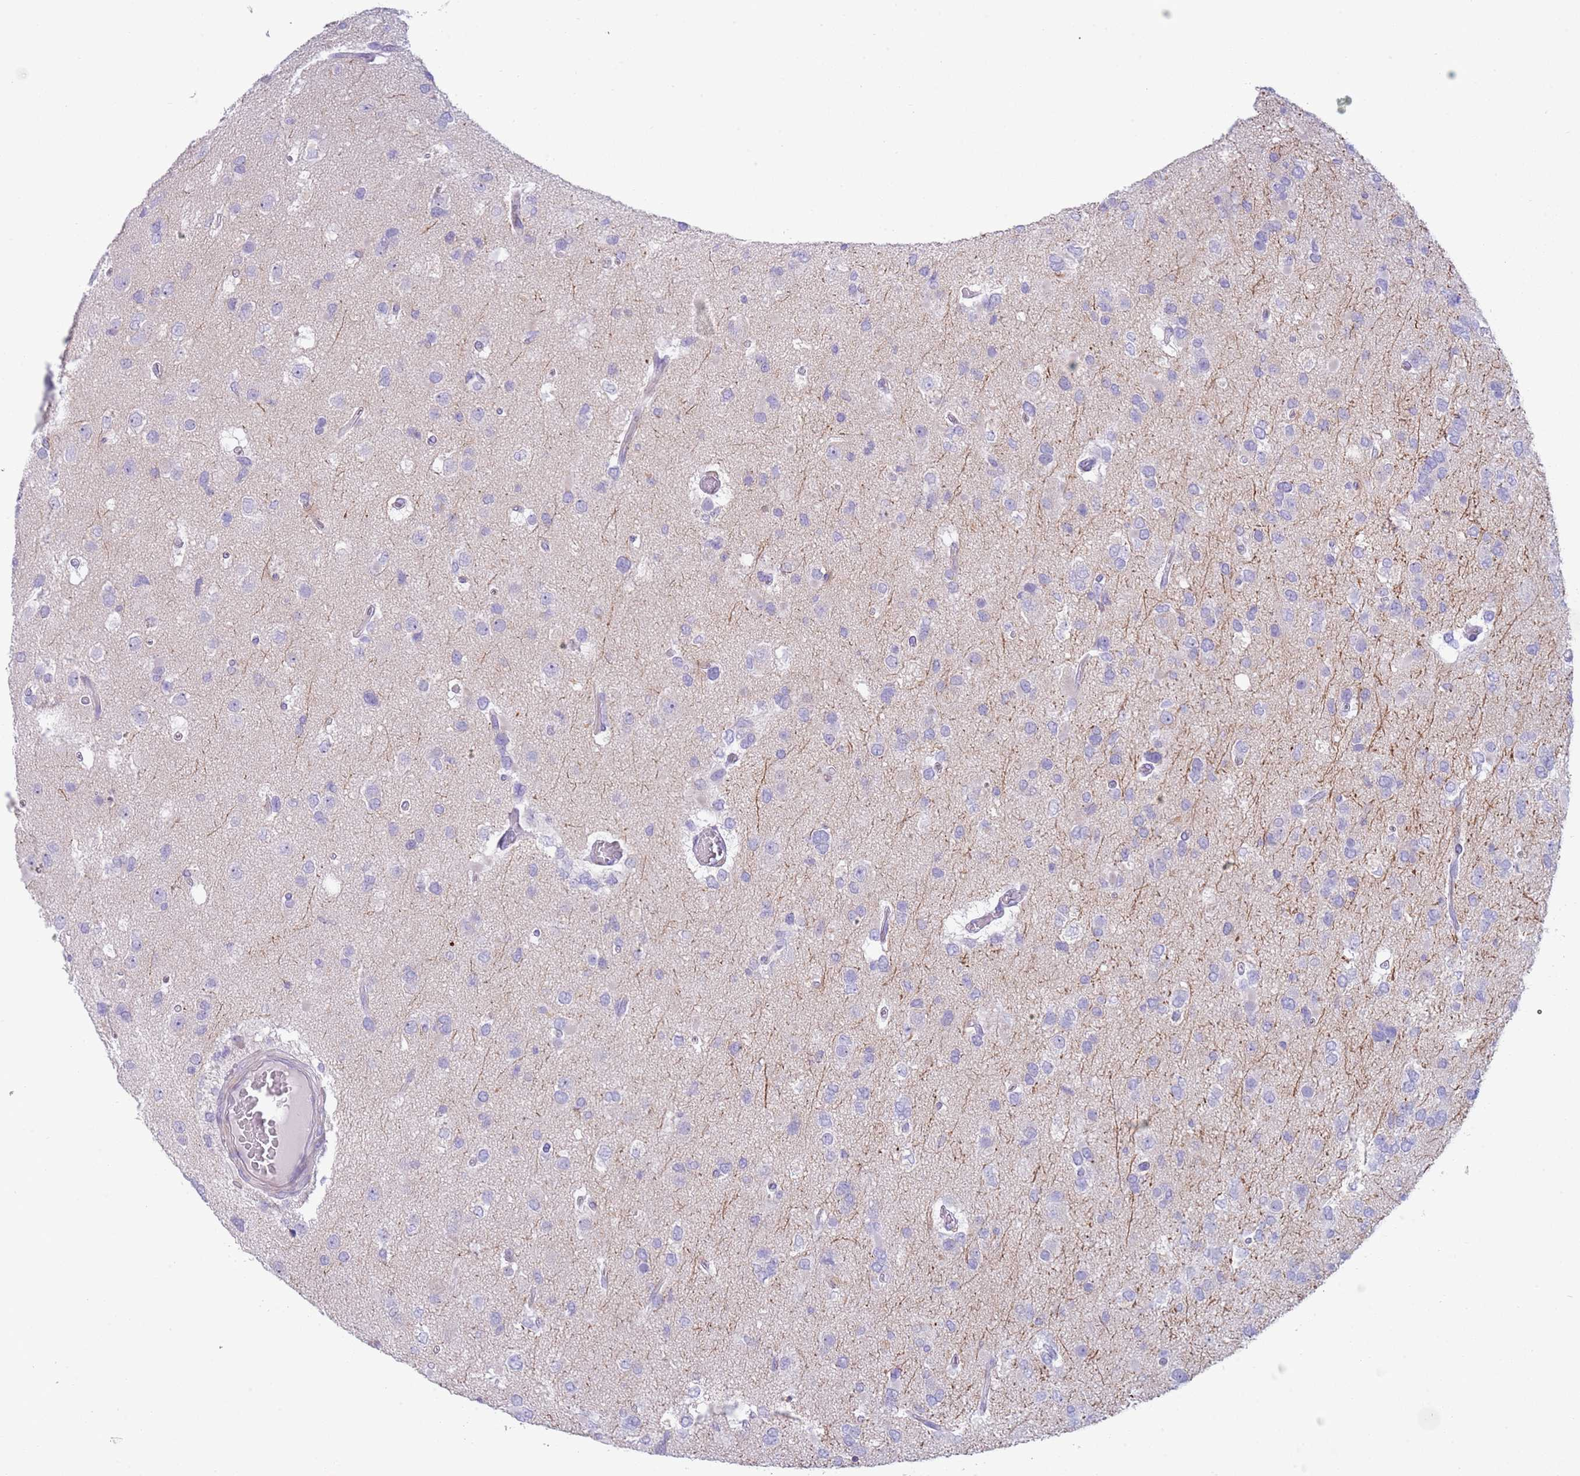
{"staining": {"intensity": "negative", "quantity": "none", "location": "none"}, "tissue": "glioma", "cell_type": "Tumor cells", "image_type": "cancer", "snomed": [{"axis": "morphology", "description": "Glioma, malignant, High grade"}, {"axis": "topography", "description": "Brain"}], "caption": "An immunohistochemistry micrograph of high-grade glioma (malignant) is shown. There is no staining in tumor cells of high-grade glioma (malignant).", "gene": "NBPF20", "patient": {"sex": "male", "age": 53}}